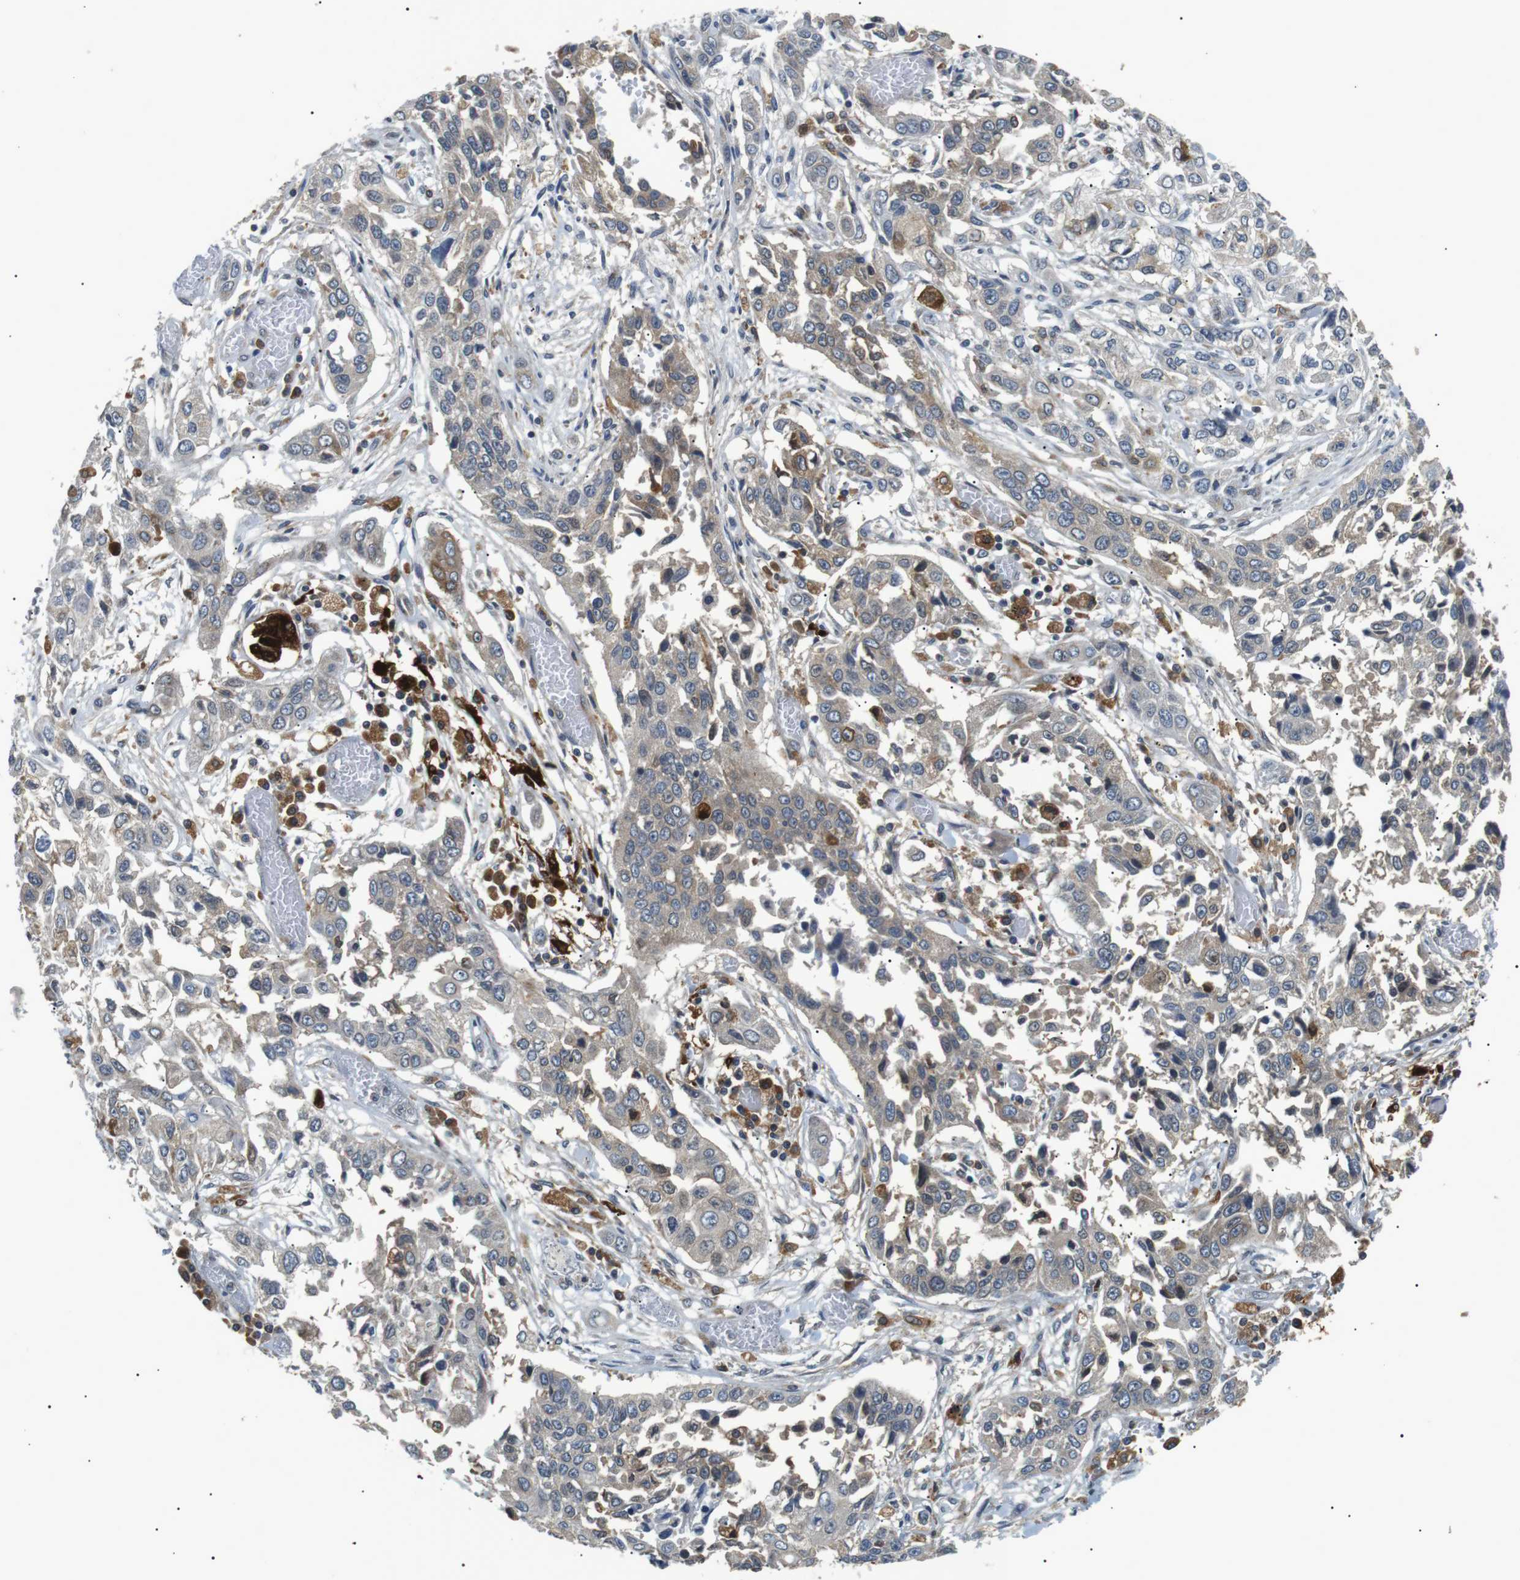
{"staining": {"intensity": "weak", "quantity": "<25%", "location": "cytoplasmic/membranous"}, "tissue": "lung cancer", "cell_type": "Tumor cells", "image_type": "cancer", "snomed": [{"axis": "morphology", "description": "Squamous cell carcinoma, NOS"}, {"axis": "topography", "description": "Lung"}], "caption": "The photomicrograph demonstrates no significant staining in tumor cells of lung cancer (squamous cell carcinoma). Brightfield microscopy of immunohistochemistry stained with DAB (brown) and hematoxylin (blue), captured at high magnification.", "gene": "RAB9A", "patient": {"sex": "male", "age": 71}}